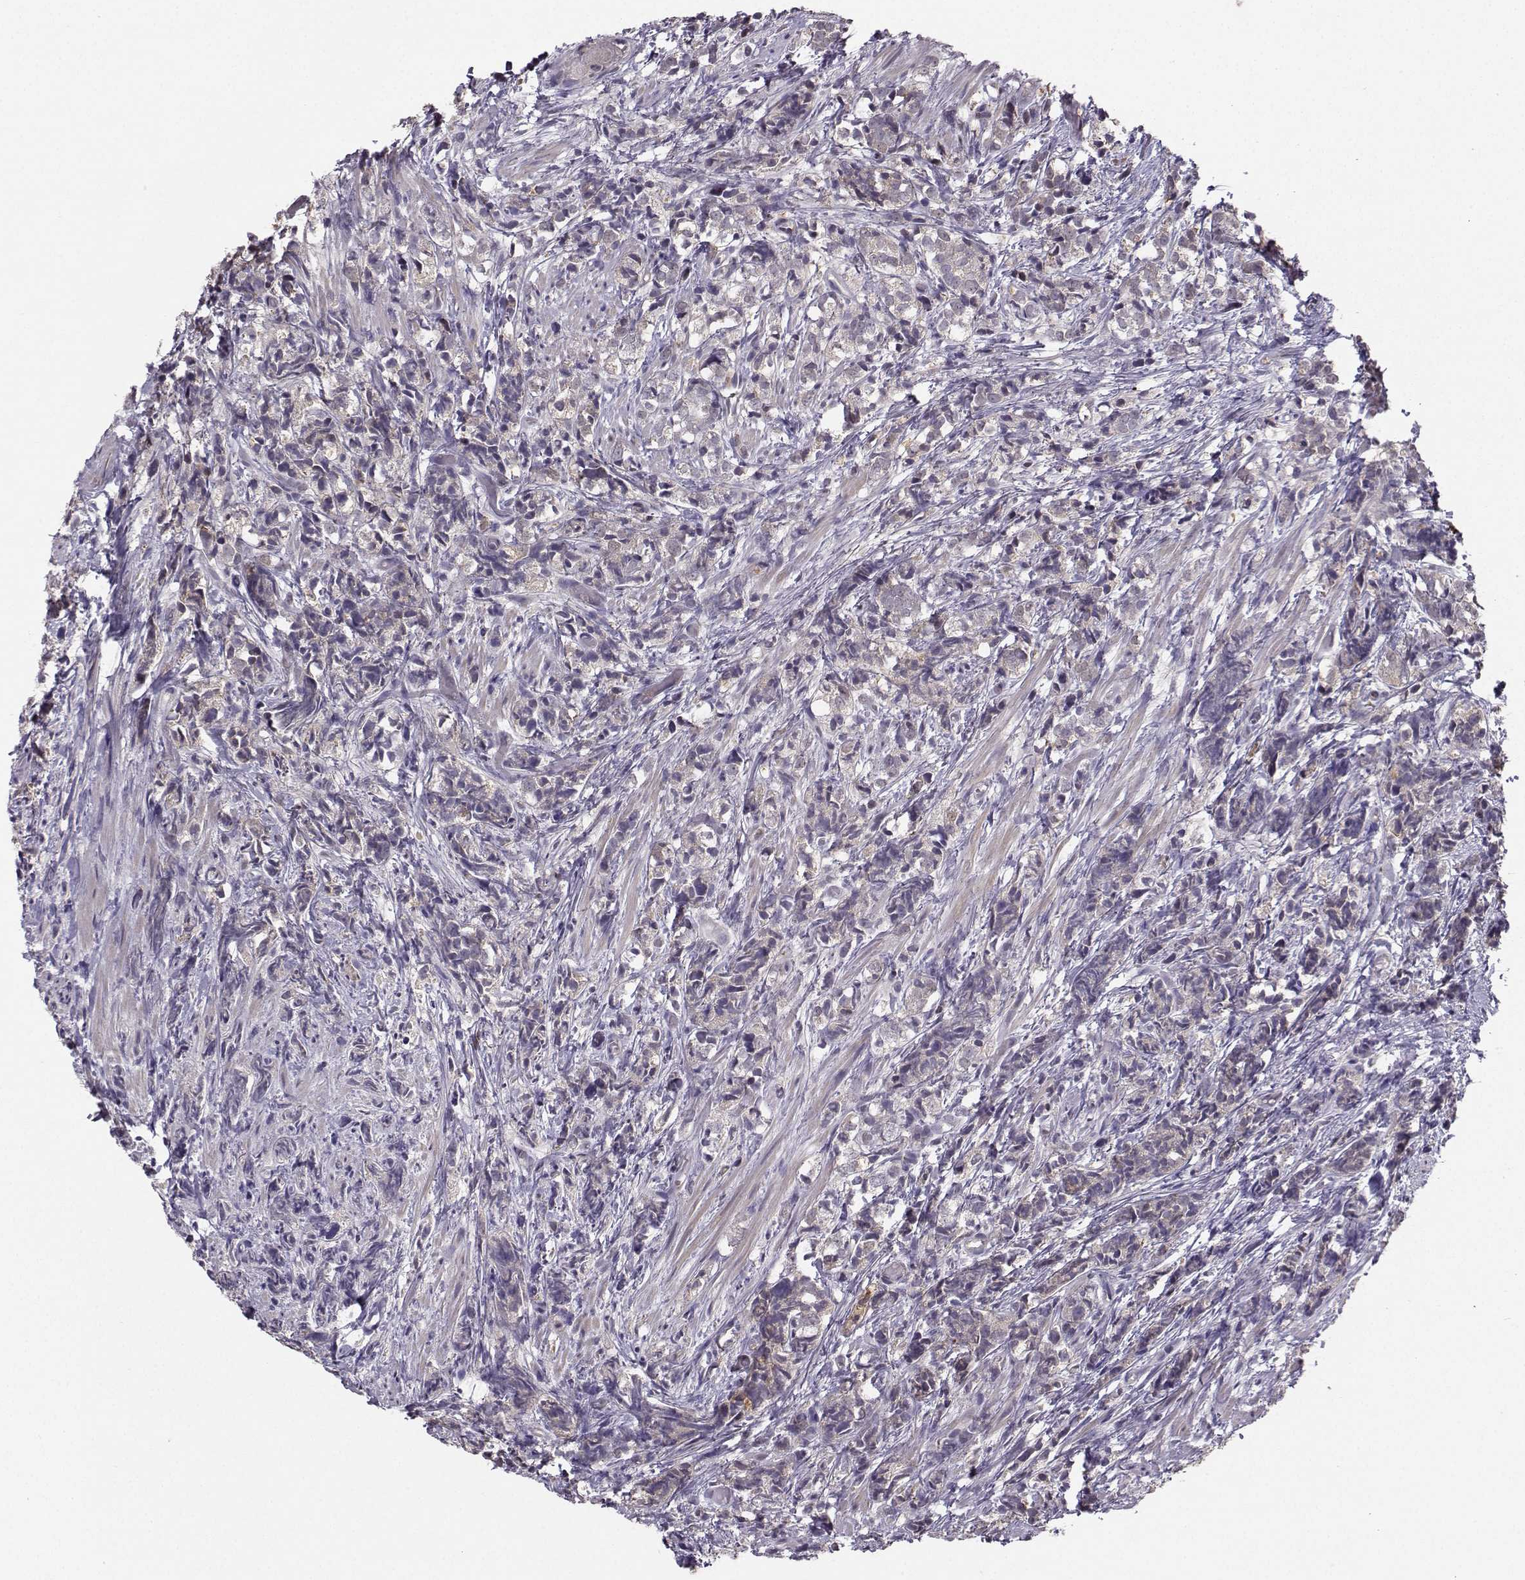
{"staining": {"intensity": "negative", "quantity": "none", "location": "none"}, "tissue": "prostate cancer", "cell_type": "Tumor cells", "image_type": "cancer", "snomed": [{"axis": "morphology", "description": "Adenocarcinoma, High grade"}, {"axis": "topography", "description": "Prostate"}], "caption": "This histopathology image is of prostate cancer stained with IHC to label a protein in brown with the nuclei are counter-stained blue. There is no positivity in tumor cells. (Brightfield microscopy of DAB (3,3'-diaminobenzidine) immunohistochemistry (IHC) at high magnification).", "gene": "PKP2", "patient": {"sex": "male", "age": 53}}